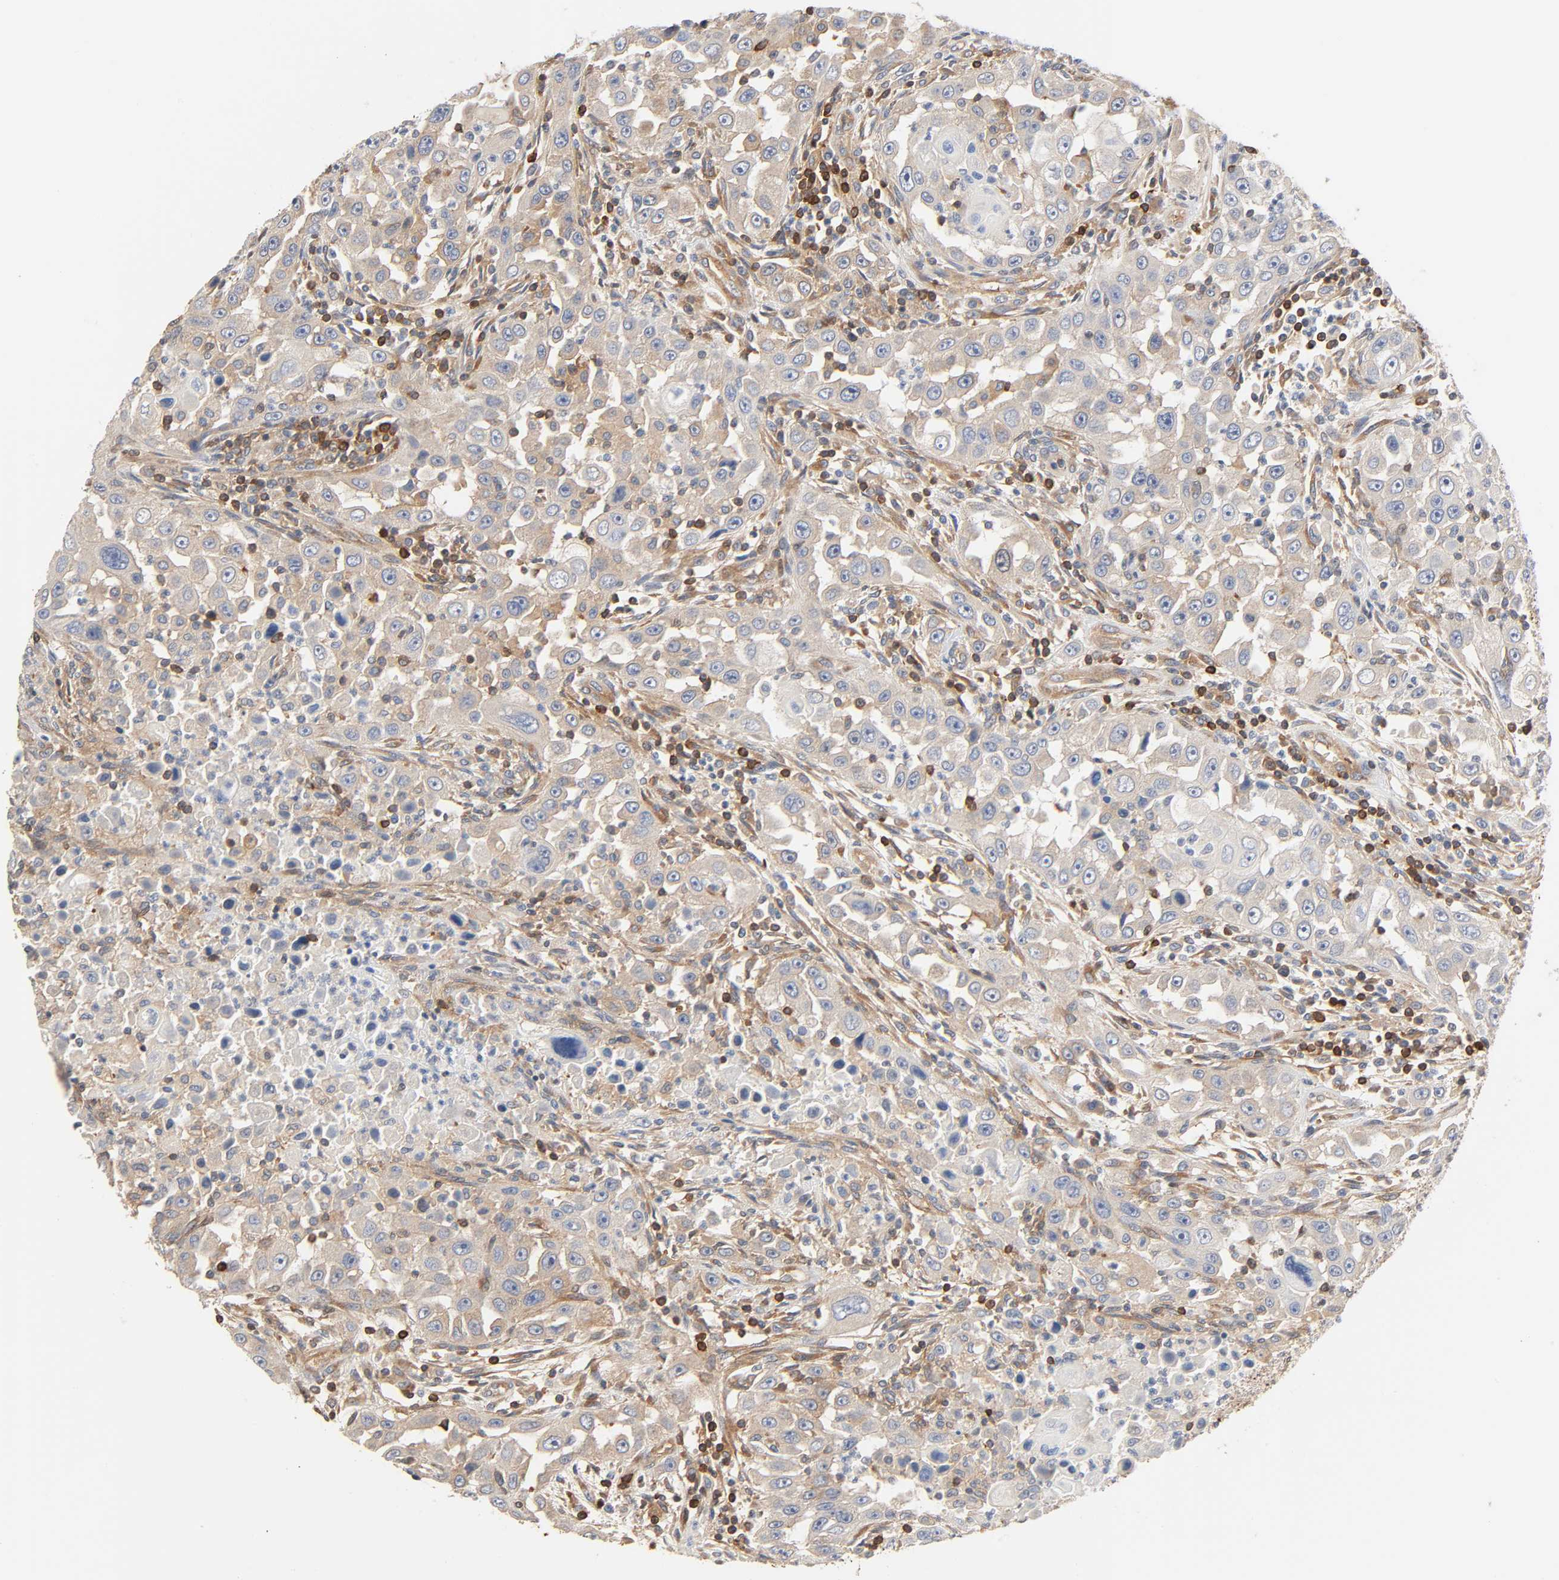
{"staining": {"intensity": "moderate", "quantity": ">75%", "location": "cytoplasmic/membranous"}, "tissue": "head and neck cancer", "cell_type": "Tumor cells", "image_type": "cancer", "snomed": [{"axis": "morphology", "description": "Carcinoma, NOS"}, {"axis": "topography", "description": "Head-Neck"}], "caption": "Head and neck cancer (carcinoma) stained for a protein reveals moderate cytoplasmic/membranous positivity in tumor cells.", "gene": "BIN1", "patient": {"sex": "male", "age": 87}}